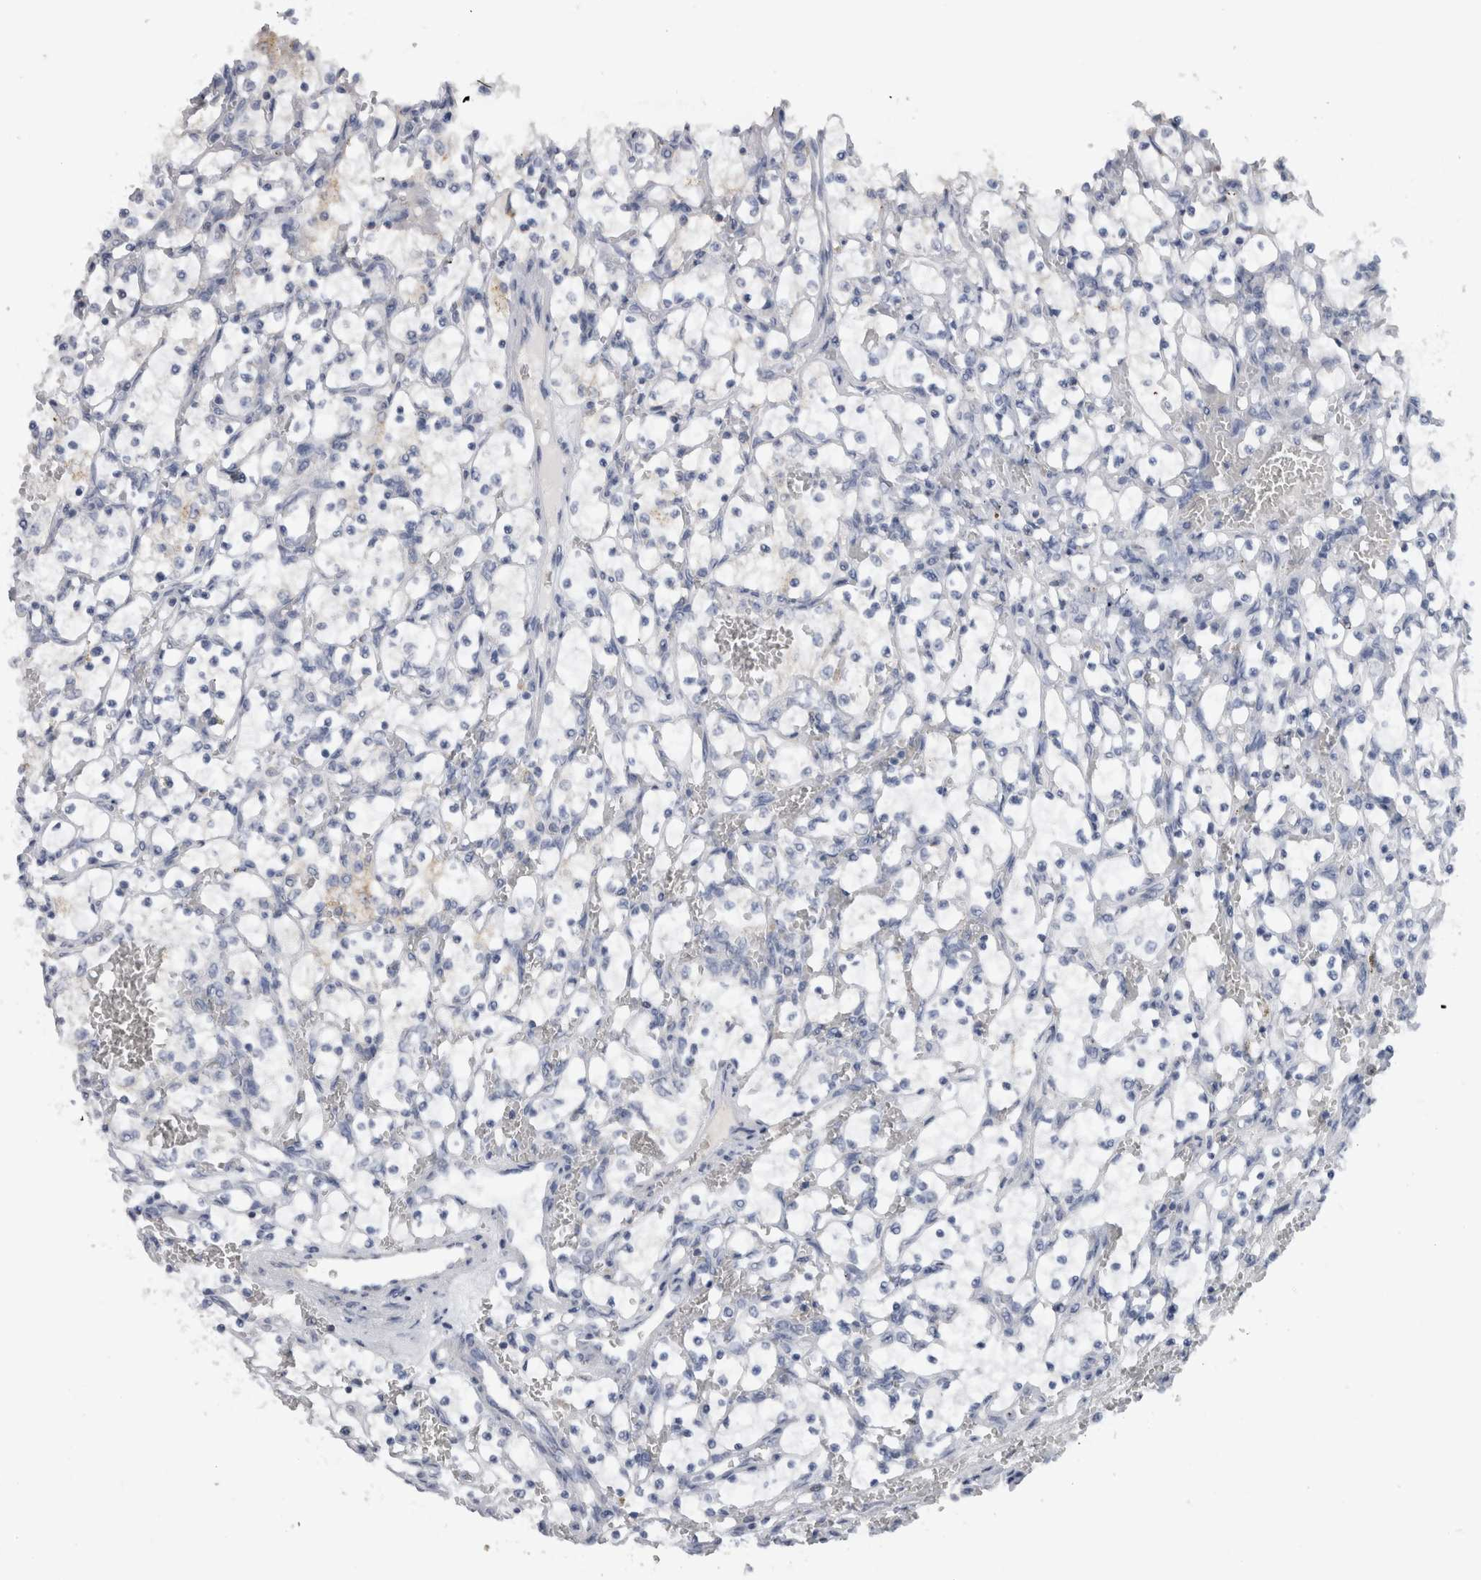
{"staining": {"intensity": "negative", "quantity": "none", "location": "none"}, "tissue": "renal cancer", "cell_type": "Tumor cells", "image_type": "cancer", "snomed": [{"axis": "morphology", "description": "Adenocarcinoma, NOS"}, {"axis": "topography", "description": "Kidney"}], "caption": "High power microscopy micrograph of an immunohistochemistry (IHC) histopathology image of renal cancer, revealing no significant positivity in tumor cells.", "gene": "DHRS4", "patient": {"sex": "female", "age": 69}}